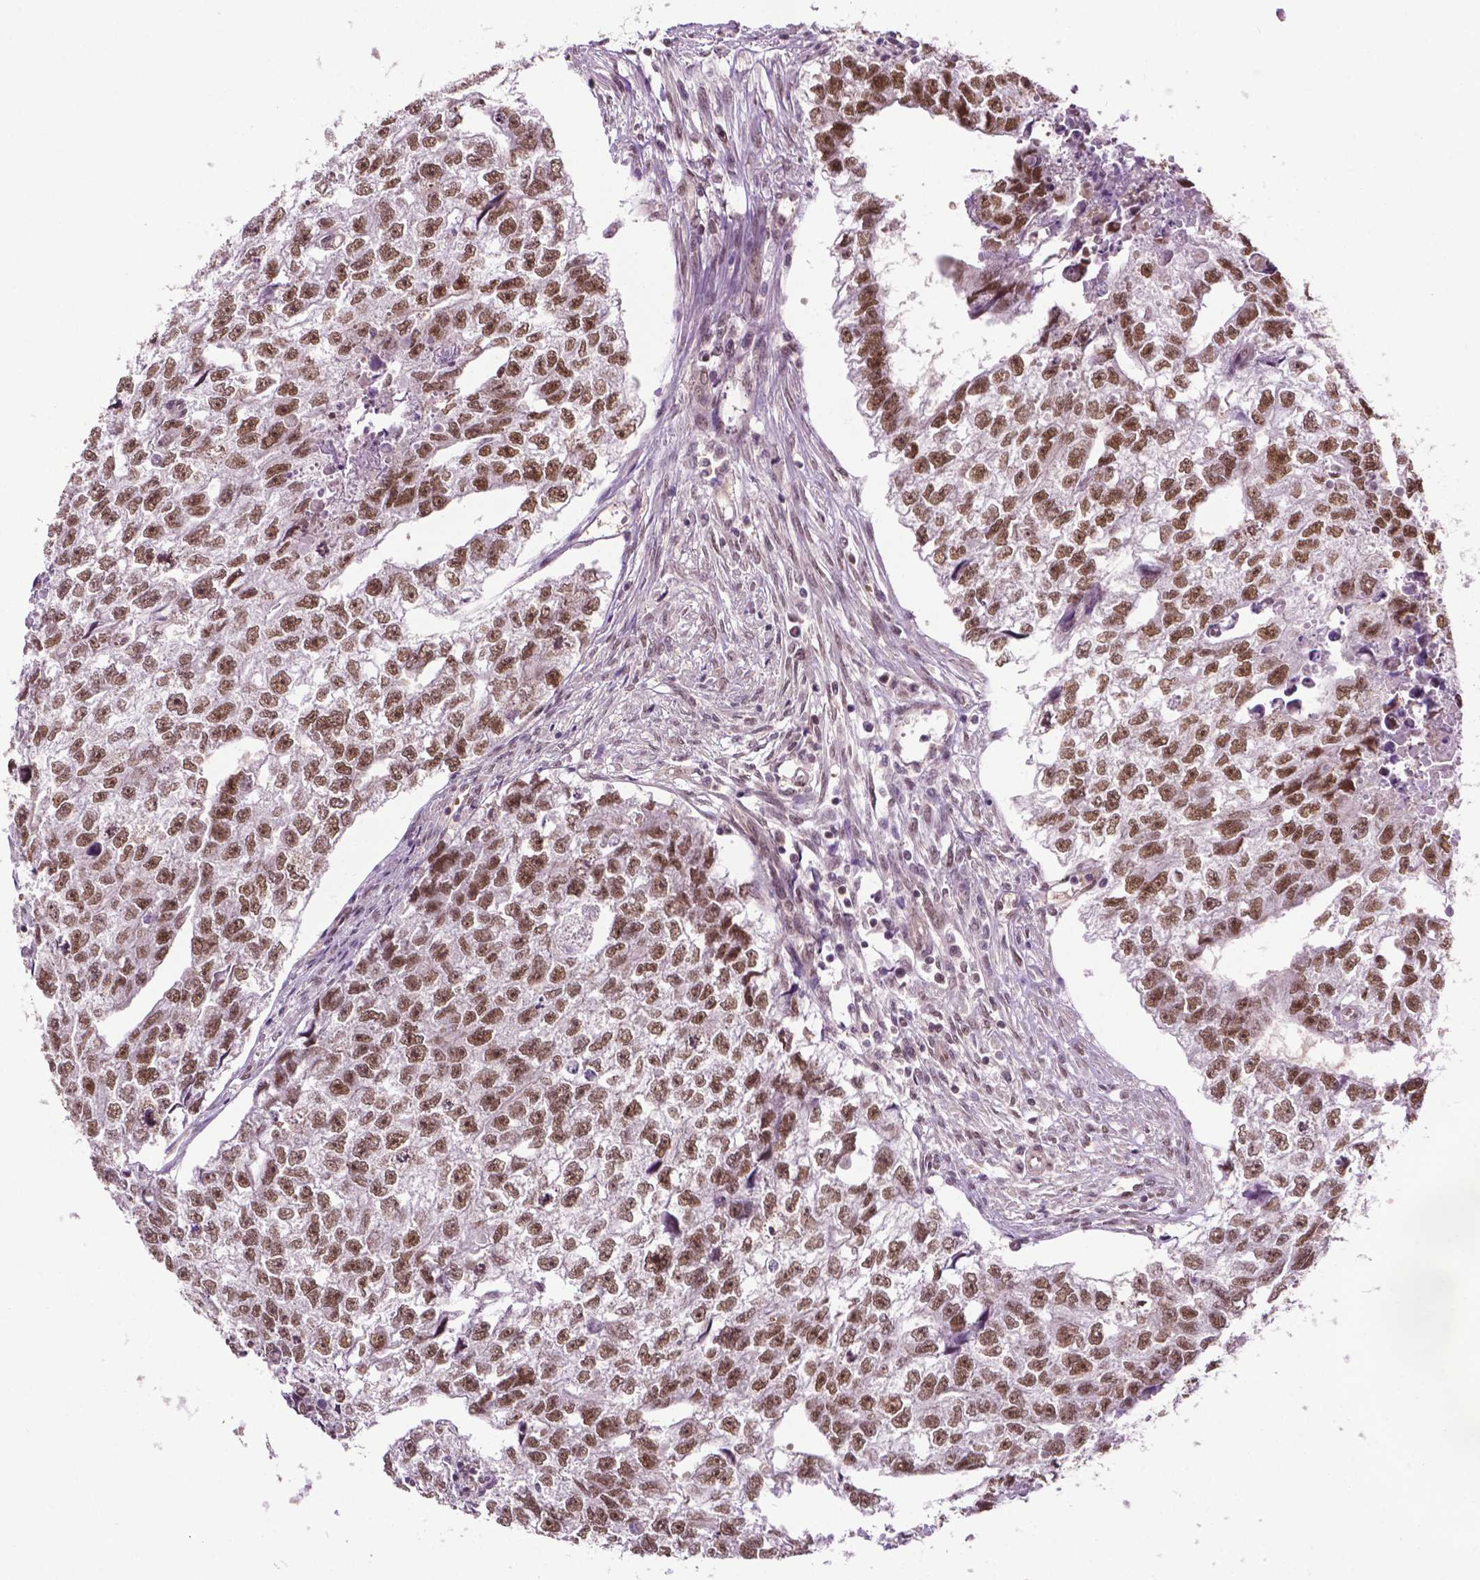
{"staining": {"intensity": "moderate", "quantity": ">75%", "location": "nuclear"}, "tissue": "testis cancer", "cell_type": "Tumor cells", "image_type": "cancer", "snomed": [{"axis": "morphology", "description": "Carcinoma, Embryonal, NOS"}, {"axis": "morphology", "description": "Teratoma, malignant, NOS"}, {"axis": "topography", "description": "Testis"}], "caption": "A high-resolution image shows IHC staining of testis malignant teratoma, which reveals moderate nuclear positivity in approximately >75% of tumor cells.", "gene": "UBQLN4", "patient": {"sex": "male", "age": 44}}